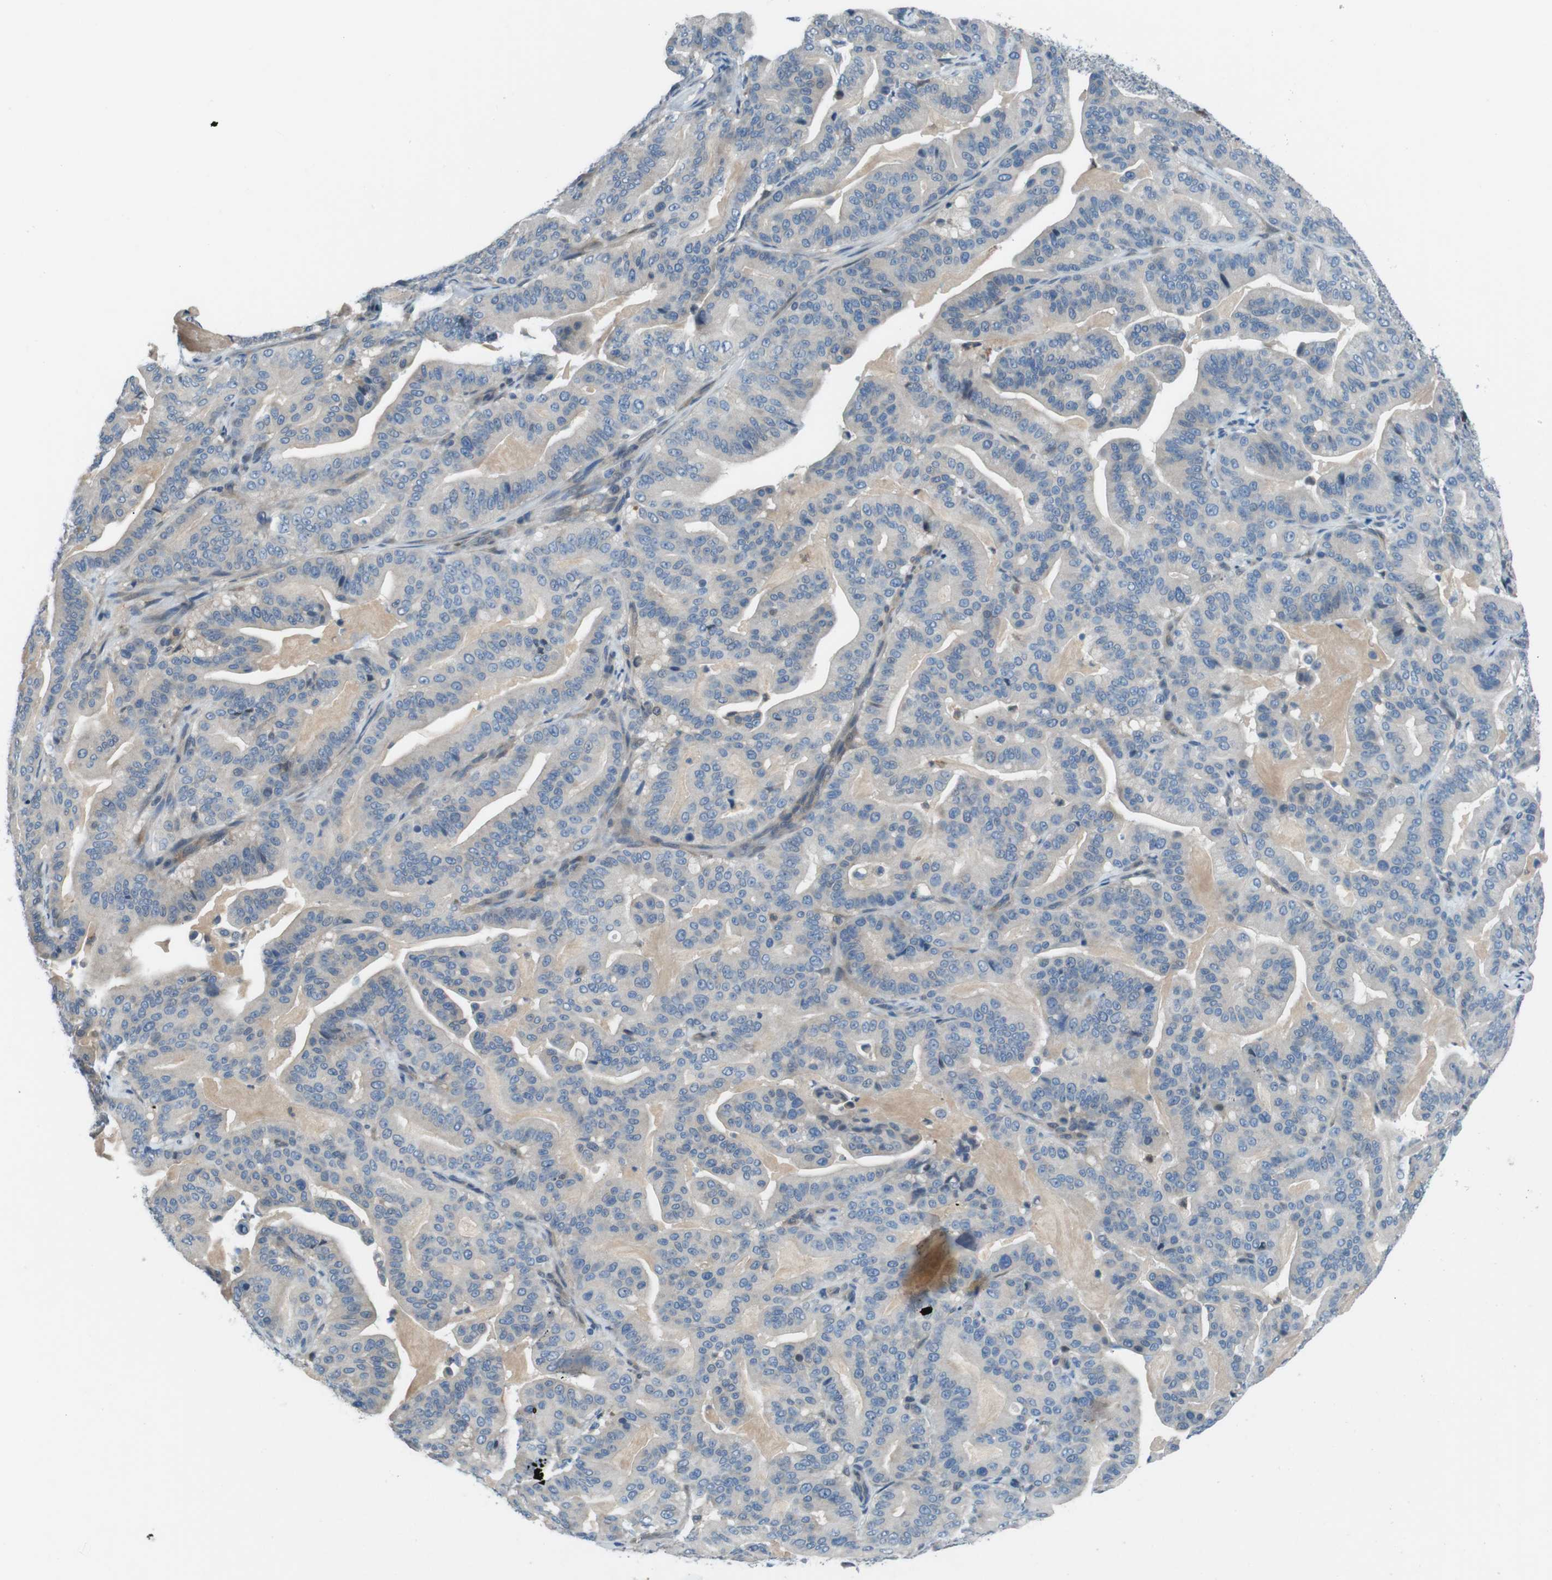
{"staining": {"intensity": "negative", "quantity": "none", "location": "none"}, "tissue": "pancreatic cancer", "cell_type": "Tumor cells", "image_type": "cancer", "snomed": [{"axis": "morphology", "description": "Adenocarcinoma, NOS"}, {"axis": "topography", "description": "Pancreas"}], "caption": "Tumor cells are negative for protein expression in human pancreatic cancer (adenocarcinoma).", "gene": "NANOS2", "patient": {"sex": "male", "age": 63}}